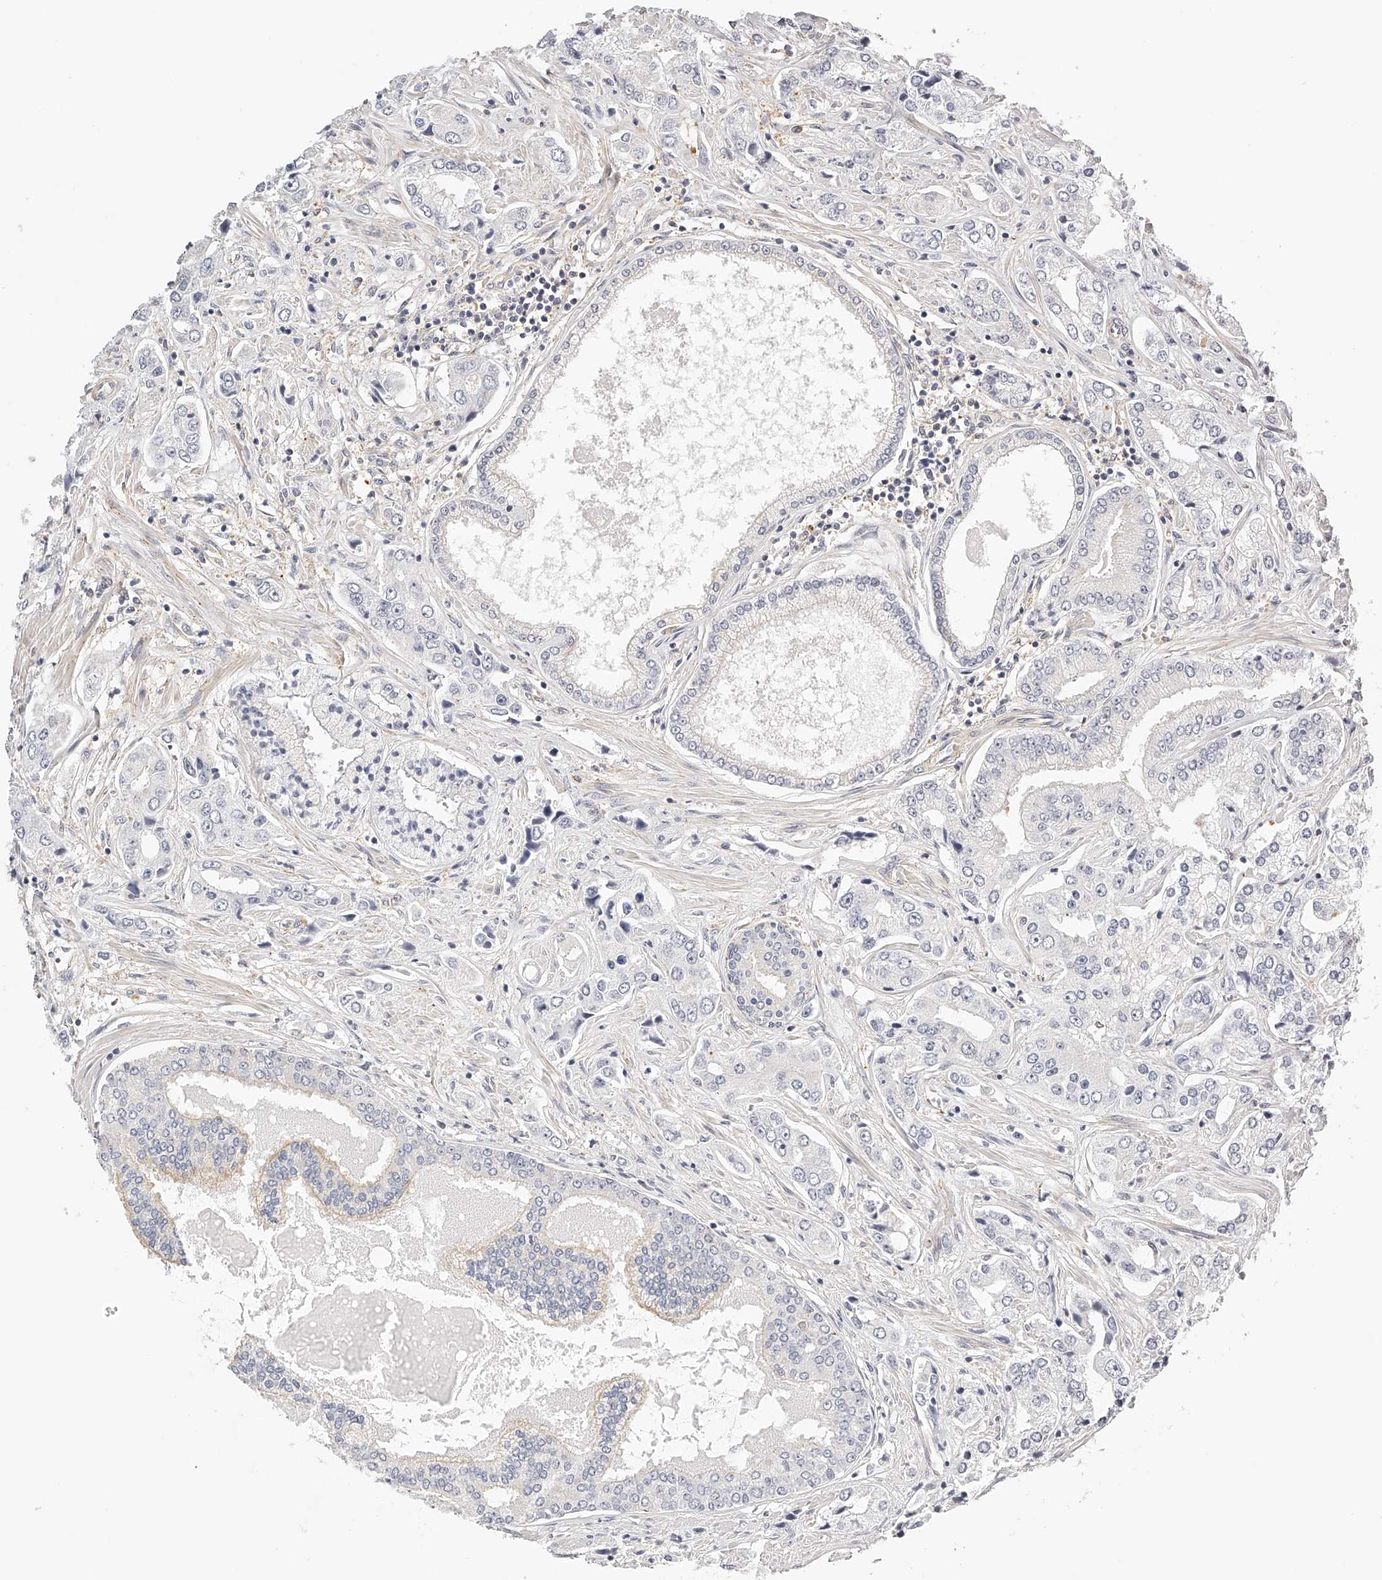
{"staining": {"intensity": "negative", "quantity": "none", "location": "none"}, "tissue": "prostate cancer", "cell_type": "Tumor cells", "image_type": "cancer", "snomed": [{"axis": "morphology", "description": "Adenocarcinoma, High grade"}, {"axis": "topography", "description": "Prostate"}], "caption": "Micrograph shows no significant protein positivity in tumor cells of adenocarcinoma (high-grade) (prostate).", "gene": "SYNC", "patient": {"sex": "male", "age": 66}}